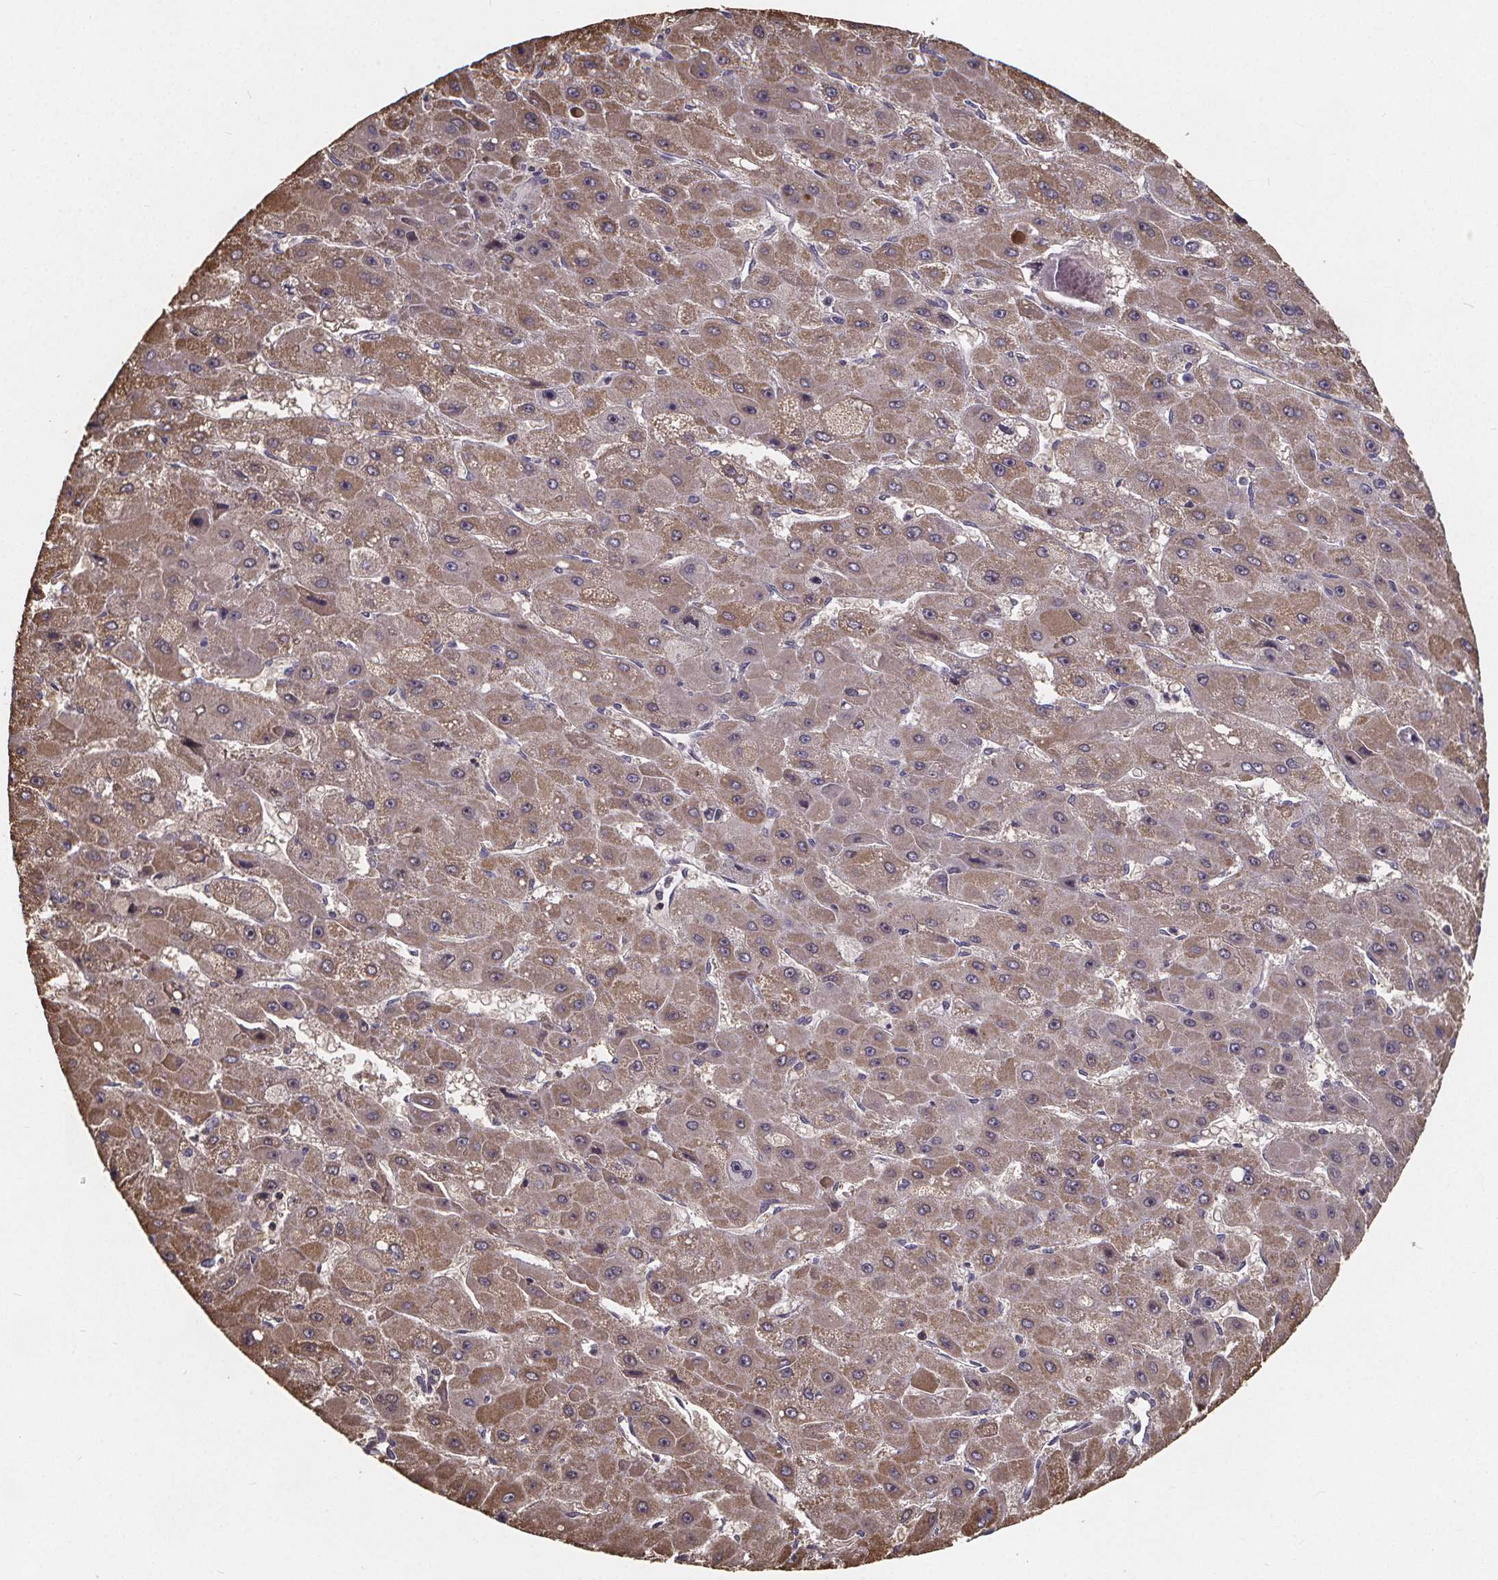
{"staining": {"intensity": "moderate", "quantity": ">75%", "location": "cytoplasmic/membranous"}, "tissue": "liver cancer", "cell_type": "Tumor cells", "image_type": "cancer", "snomed": [{"axis": "morphology", "description": "Carcinoma, Hepatocellular, NOS"}, {"axis": "topography", "description": "Liver"}], "caption": "Moderate cytoplasmic/membranous expression is appreciated in approximately >75% of tumor cells in hepatocellular carcinoma (liver).", "gene": "FBXW2", "patient": {"sex": "female", "age": 25}}